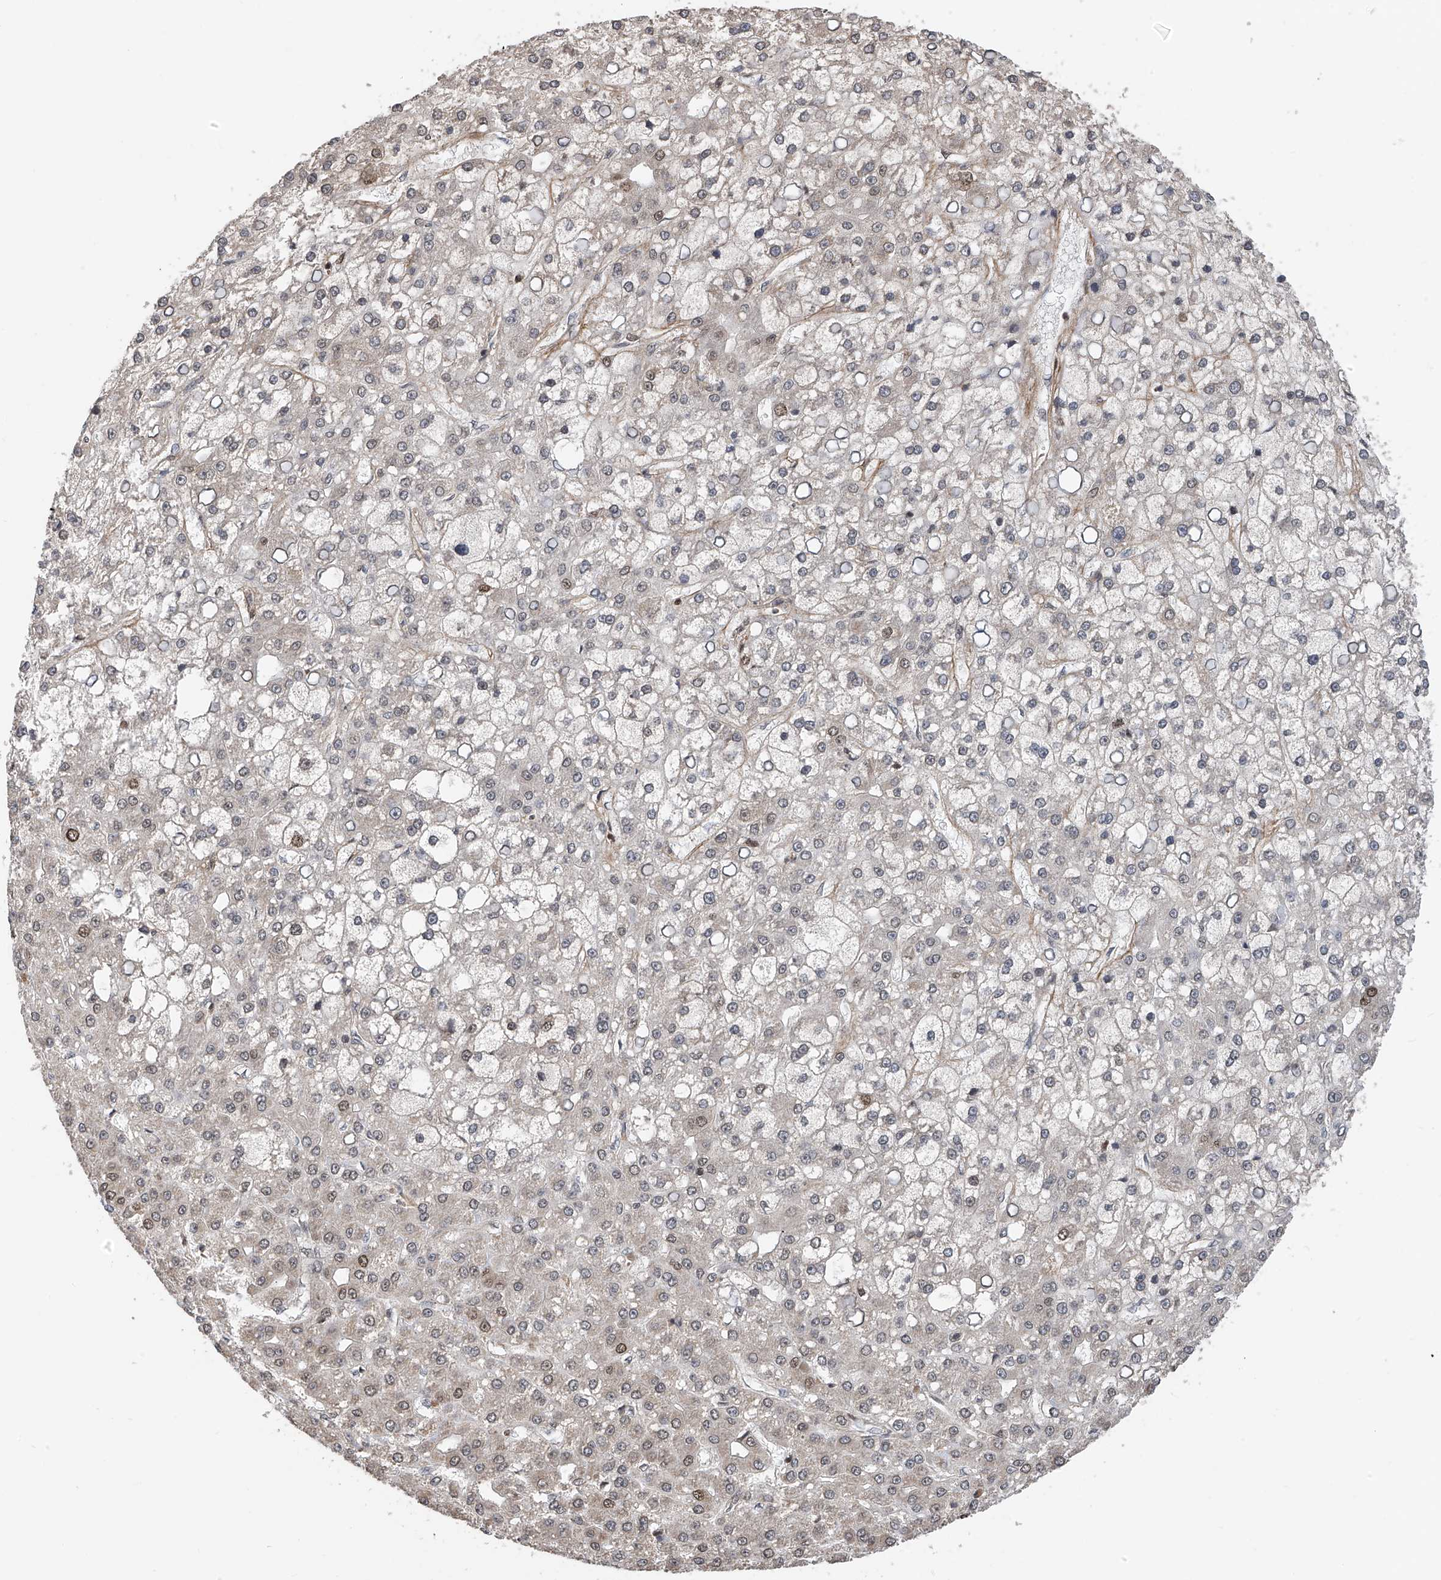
{"staining": {"intensity": "moderate", "quantity": "<25%", "location": "nuclear"}, "tissue": "liver cancer", "cell_type": "Tumor cells", "image_type": "cancer", "snomed": [{"axis": "morphology", "description": "Carcinoma, Hepatocellular, NOS"}, {"axis": "topography", "description": "Liver"}], "caption": "Protein expression analysis of human liver cancer (hepatocellular carcinoma) reveals moderate nuclear staining in about <25% of tumor cells.", "gene": "DNAJC9", "patient": {"sex": "male", "age": 67}}